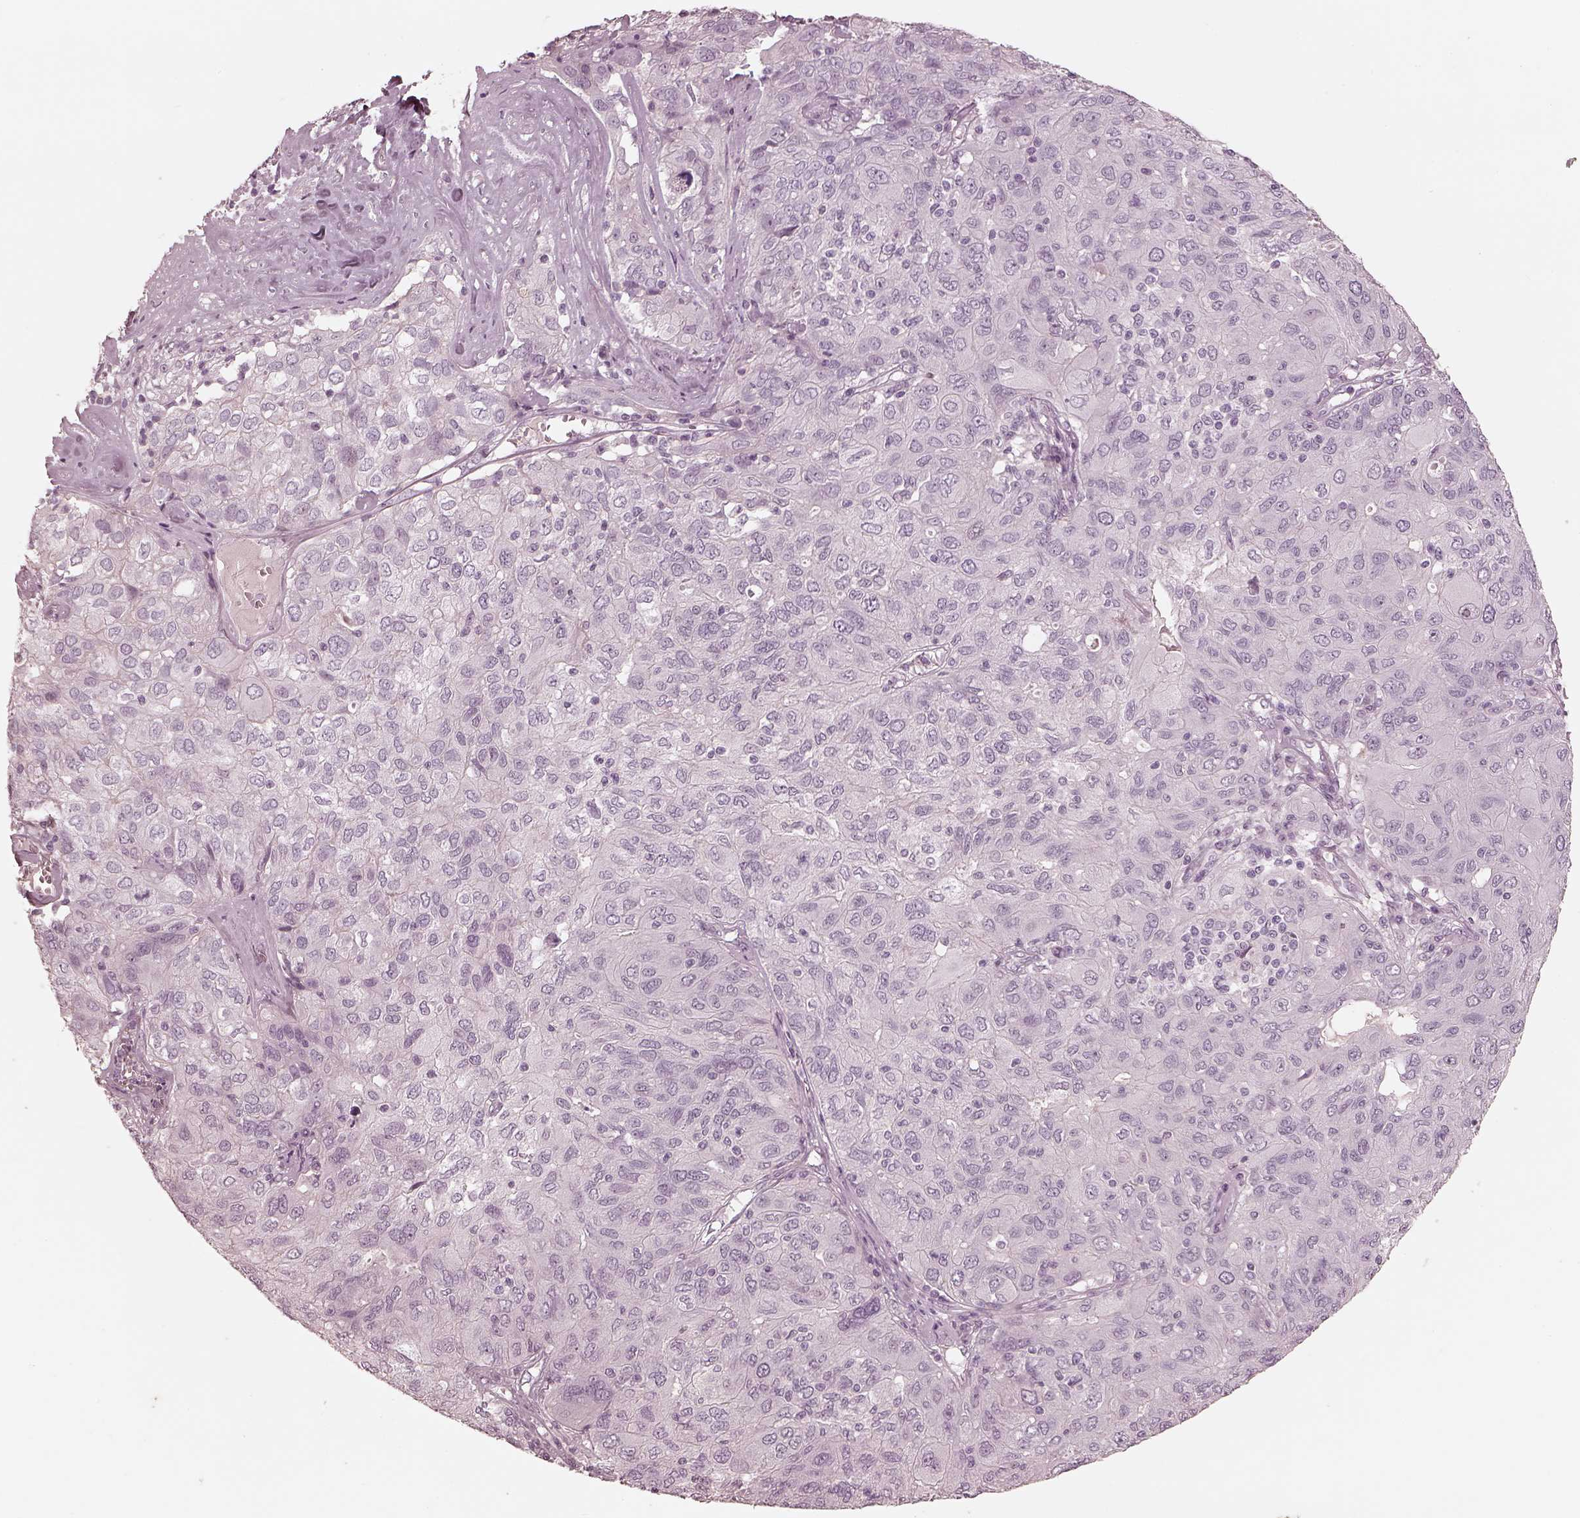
{"staining": {"intensity": "negative", "quantity": "none", "location": "none"}, "tissue": "ovarian cancer", "cell_type": "Tumor cells", "image_type": "cancer", "snomed": [{"axis": "morphology", "description": "Carcinoma, endometroid"}, {"axis": "topography", "description": "Ovary"}], "caption": "Immunohistochemistry (IHC) histopathology image of human endometroid carcinoma (ovarian) stained for a protein (brown), which shows no expression in tumor cells.", "gene": "ADRB3", "patient": {"sex": "female", "age": 50}}